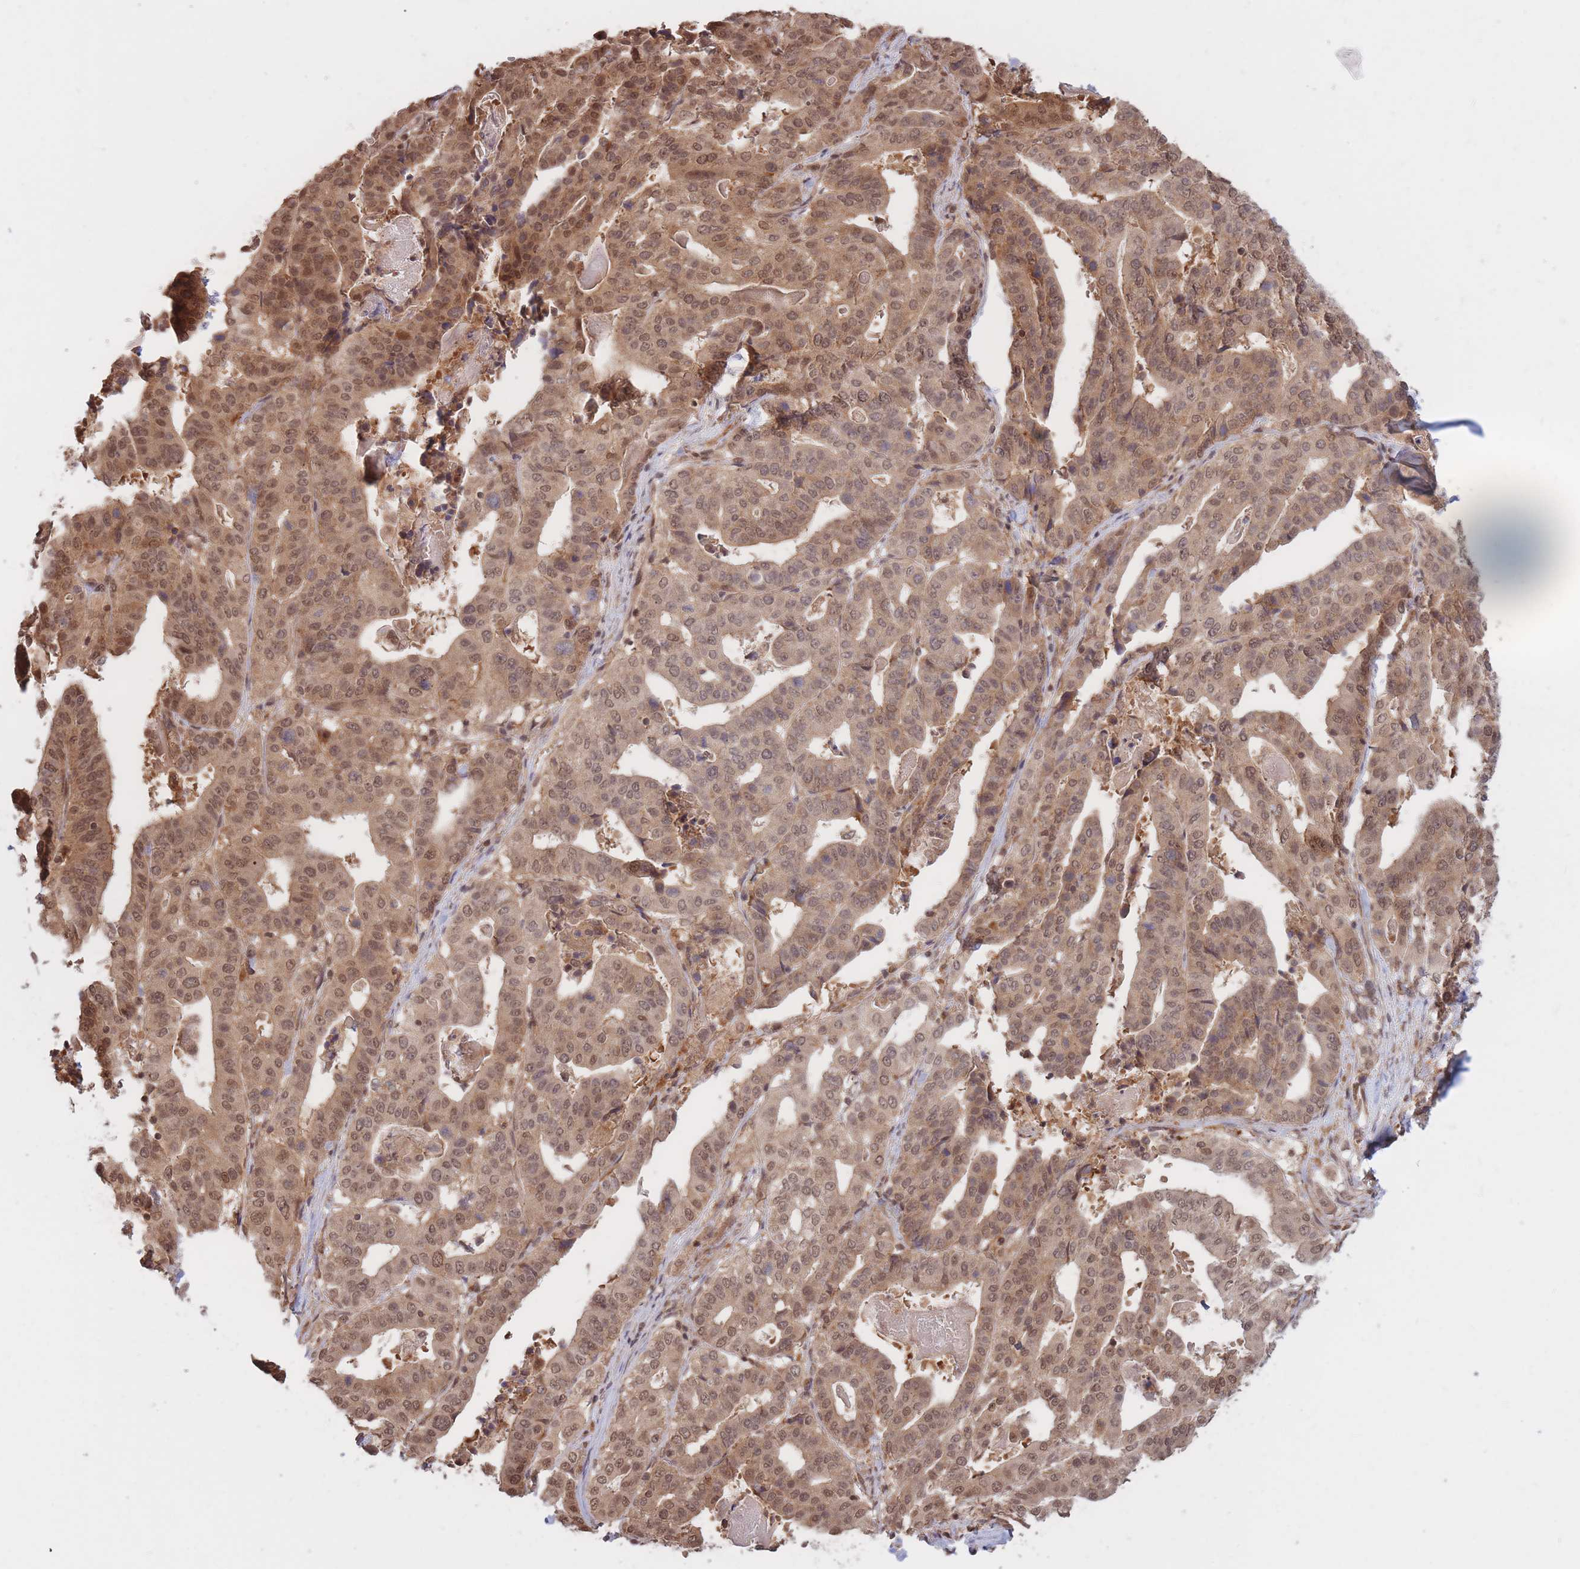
{"staining": {"intensity": "moderate", "quantity": ">75%", "location": "cytoplasmic/membranous,nuclear"}, "tissue": "stomach cancer", "cell_type": "Tumor cells", "image_type": "cancer", "snomed": [{"axis": "morphology", "description": "Adenocarcinoma, NOS"}, {"axis": "topography", "description": "Stomach"}], "caption": "Protein analysis of stomach cancer tissue reveals moderate cytoplasmic/membranous and nuclear expression in about >75% of tumor cells.", "gene": "SRA1", "patient": {"sex": "male", "age": 48}}